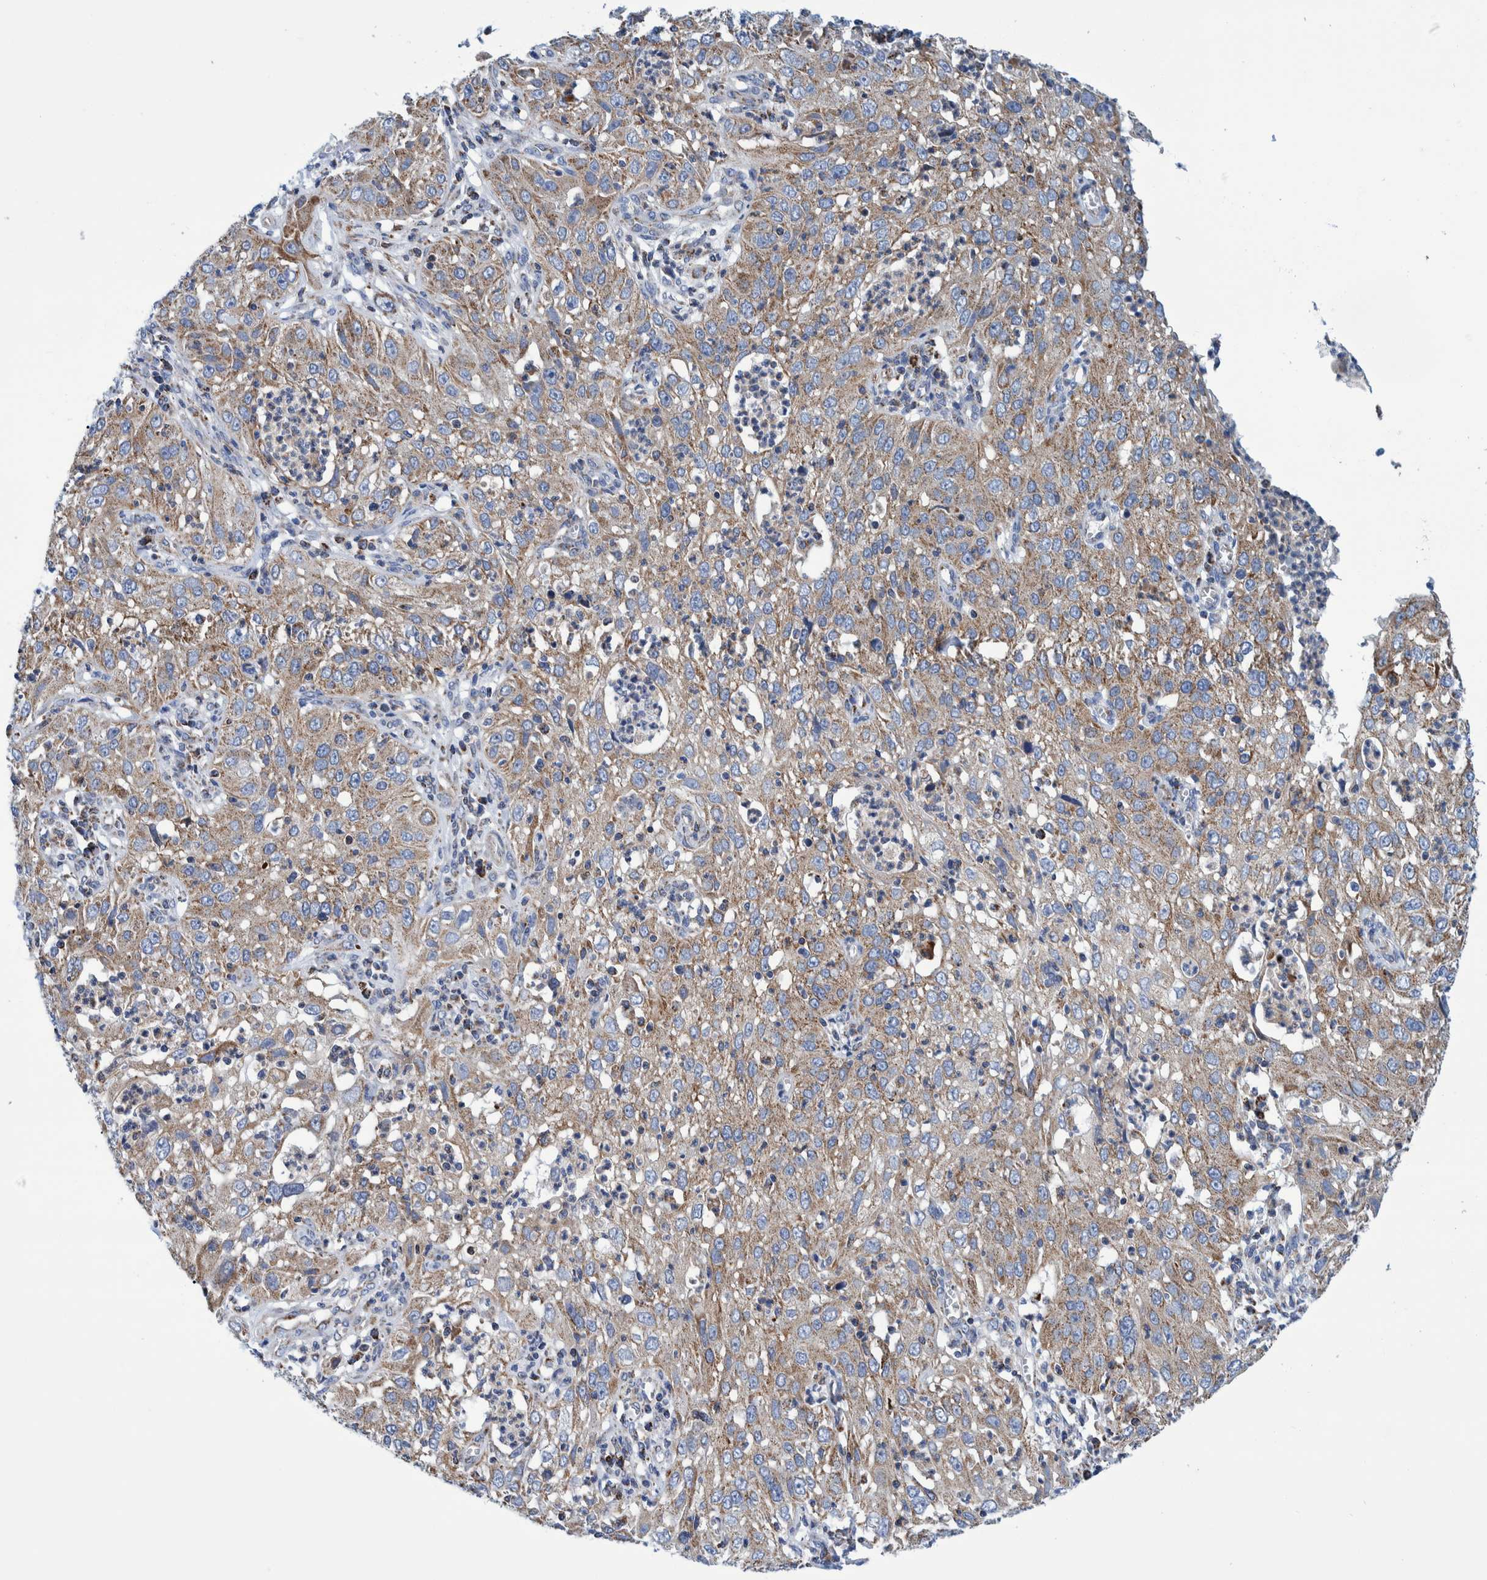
{"staining": {"intensity": "moderate", "quantity": ">75%", "location": "cytoplasmic/membranous"}, "tissue": "cervical cancer", "cell_type": "Tumor cells", "image_type": "cancer", "snomed": [{"axis": "morphology", "description": "Squamous cell carcinoma, NOS"}, {"axis": "topography", "description": "Cervix"}], "caption": "Protein positivity by immunohistochemistry (IHC) demonstrates moderate cytoplasmic/membranous staining in about >75% of tumor cells in squamous cell carcinoma (cervical). (DAB IHC with brightfield microscopy, high magnification).", "gene": "BZW2", "patient": {"sex": "female", "age": 32}}